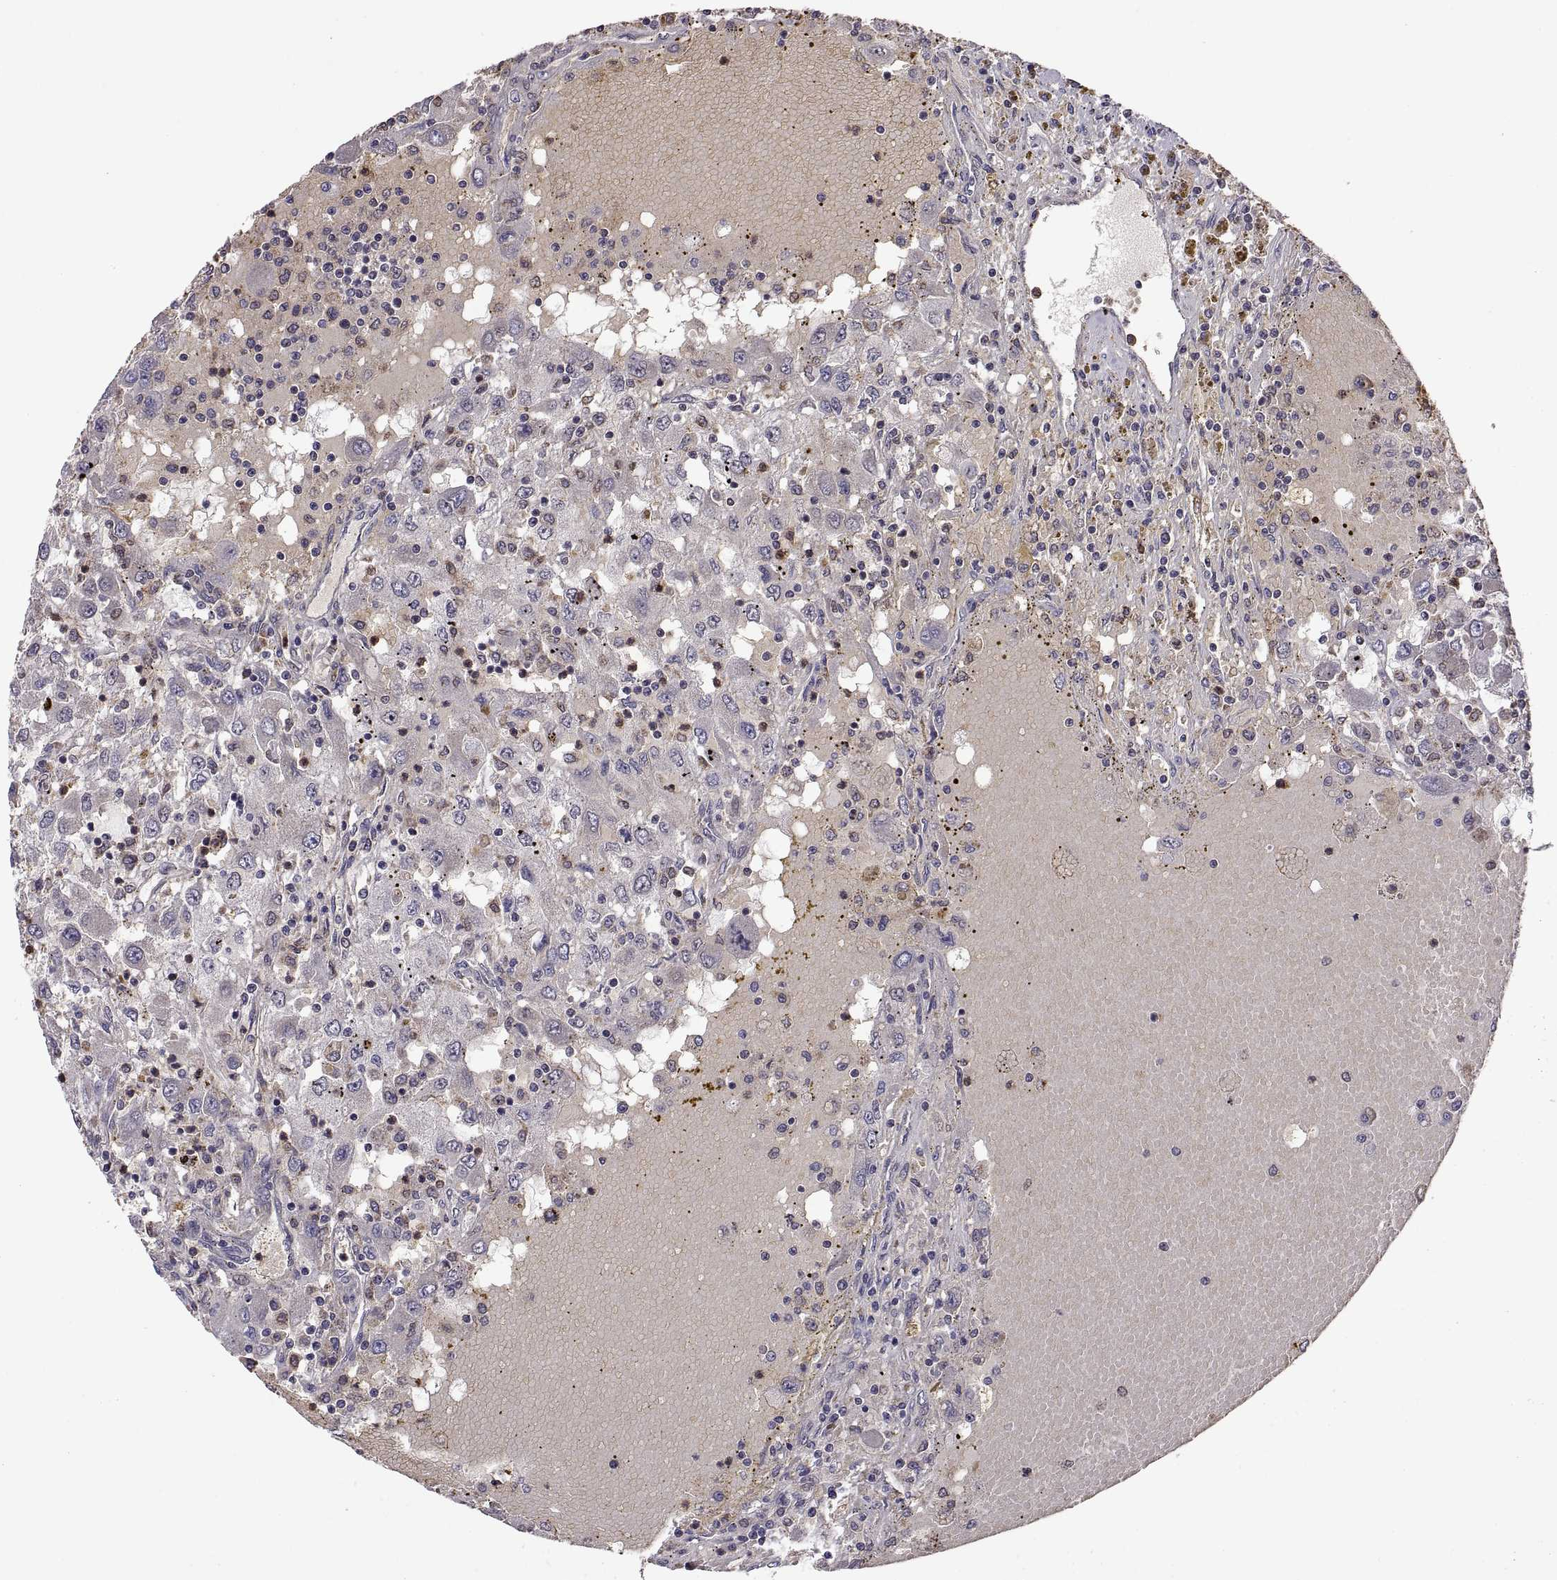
{"staining": {"intensity": "weak", "quantity": "<25%", "location": "cytoplasmic/membranous,nuclear"}, "tissue": "renal cancer", "cell_type": "Tumor cells", "image_type": "cancer", "snomed": [{"axis": "morphology", "description": "Adenocarcinoma, NOS"}, {"axis": "topography", "description": "Kidney"}], "caption": "DAB (3,3'-diaminobenzidine) immunohistochemical staining of human renal adenocarcinoma demonstrates no significant expression in tumor cells. (DAB immunohistochemistry, high magnification).", "gene": "ZNRF2", "patient": {"sex": "female", "age": 67}}